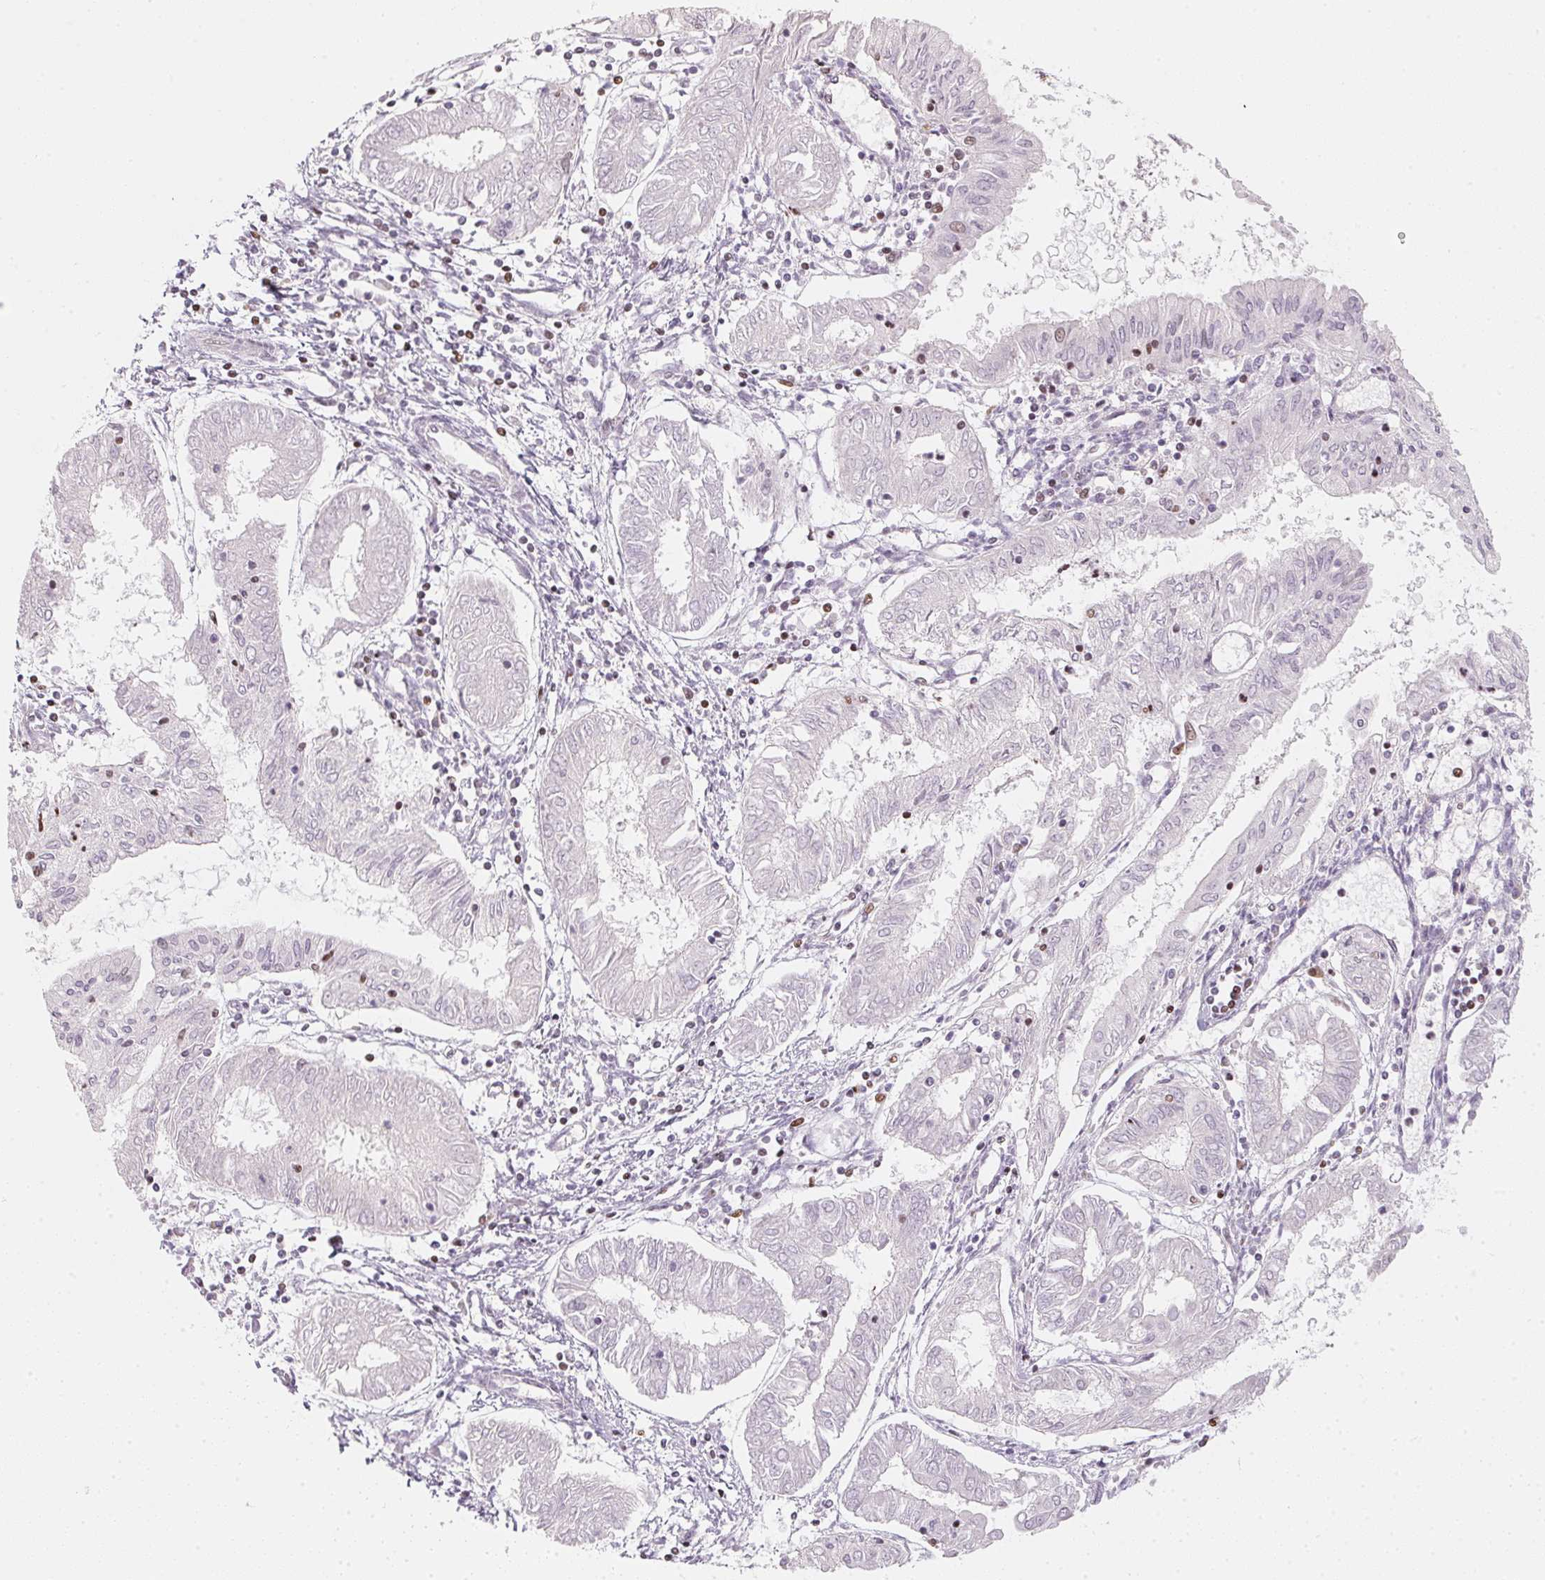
{"staining": {"intensity": "weak", "quantity": "<25%", "location": "nuclear"}, "tissue": "endometrial cancer", "cell_type": "Tumor cells", "image_type": "cancer", "snomed": [{"axis": "morphology", "description": "Adenocarcinoma, NOS"}, {"axis": "topography", "description": "Endometrium"}], "caption": "This is an immunohistochemistry (IHC) histopathology image of human endometrial cancer (adenocarcinoma). There is no positivity in tumor cells.", "gene": "KAT6A", "patient": {"sex": "female", "age": 68}}